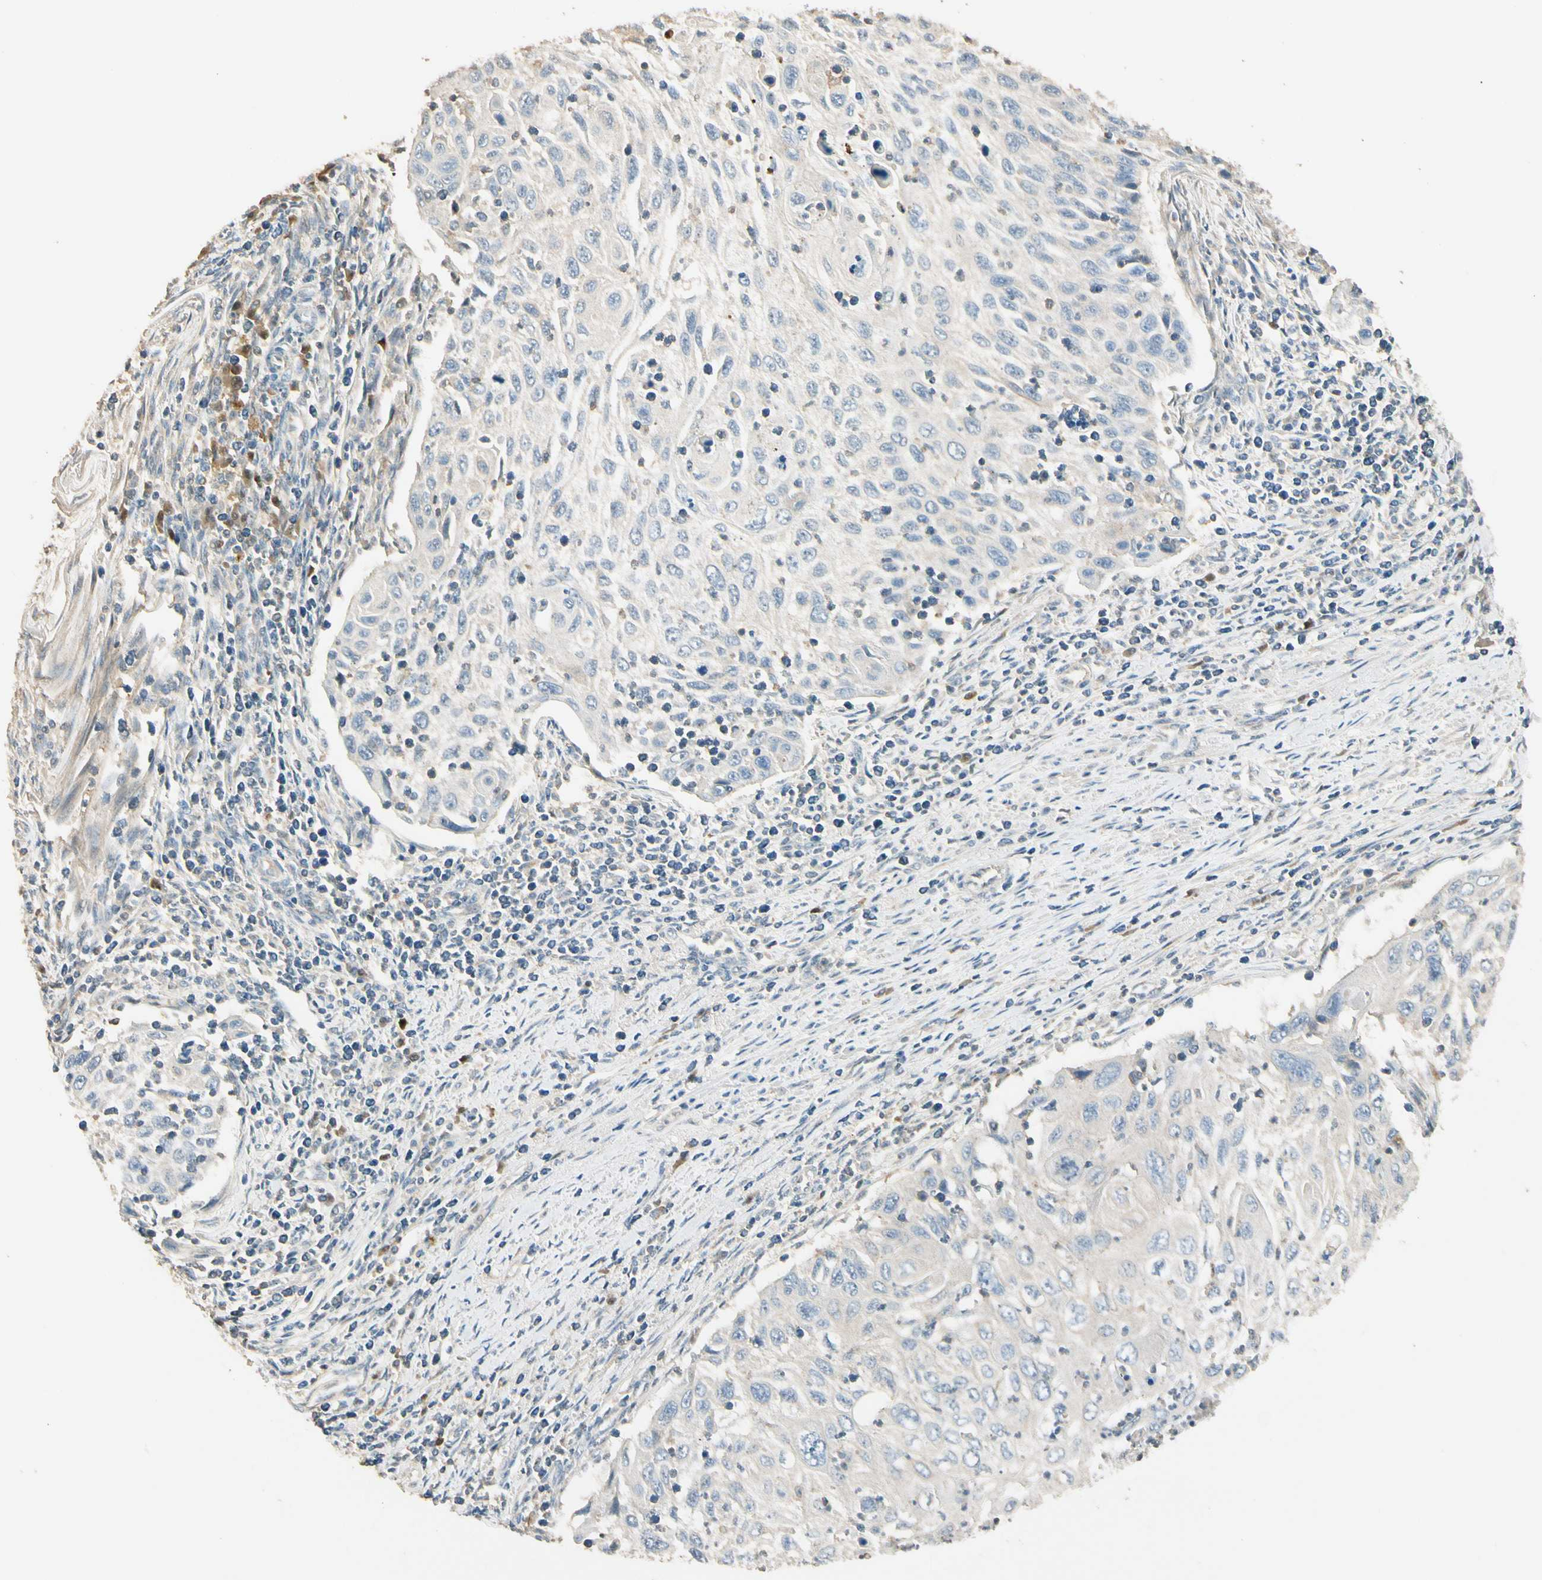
{"staining": {"intensity": "weak", "quantity": "<25%", "location": "cytoplasmic/membranous"}, "tissue": "cervical cancer", "cell_type": "Tumor cells", "image_type": "cancer", "snomed": [{"axis": "morphology", "description": "Squamous cell carcinoma, NOS"}, {"axis": "topography", "description": "Cervix"}], "caption": "There is no significant staining in tumor cells of squamous cell carcinoma (cervical). (Brightfield microscopy of DAB IHC at high magnification).", "gene": "PLXNA1", "patient": {"sex": "female", "age": 70}}